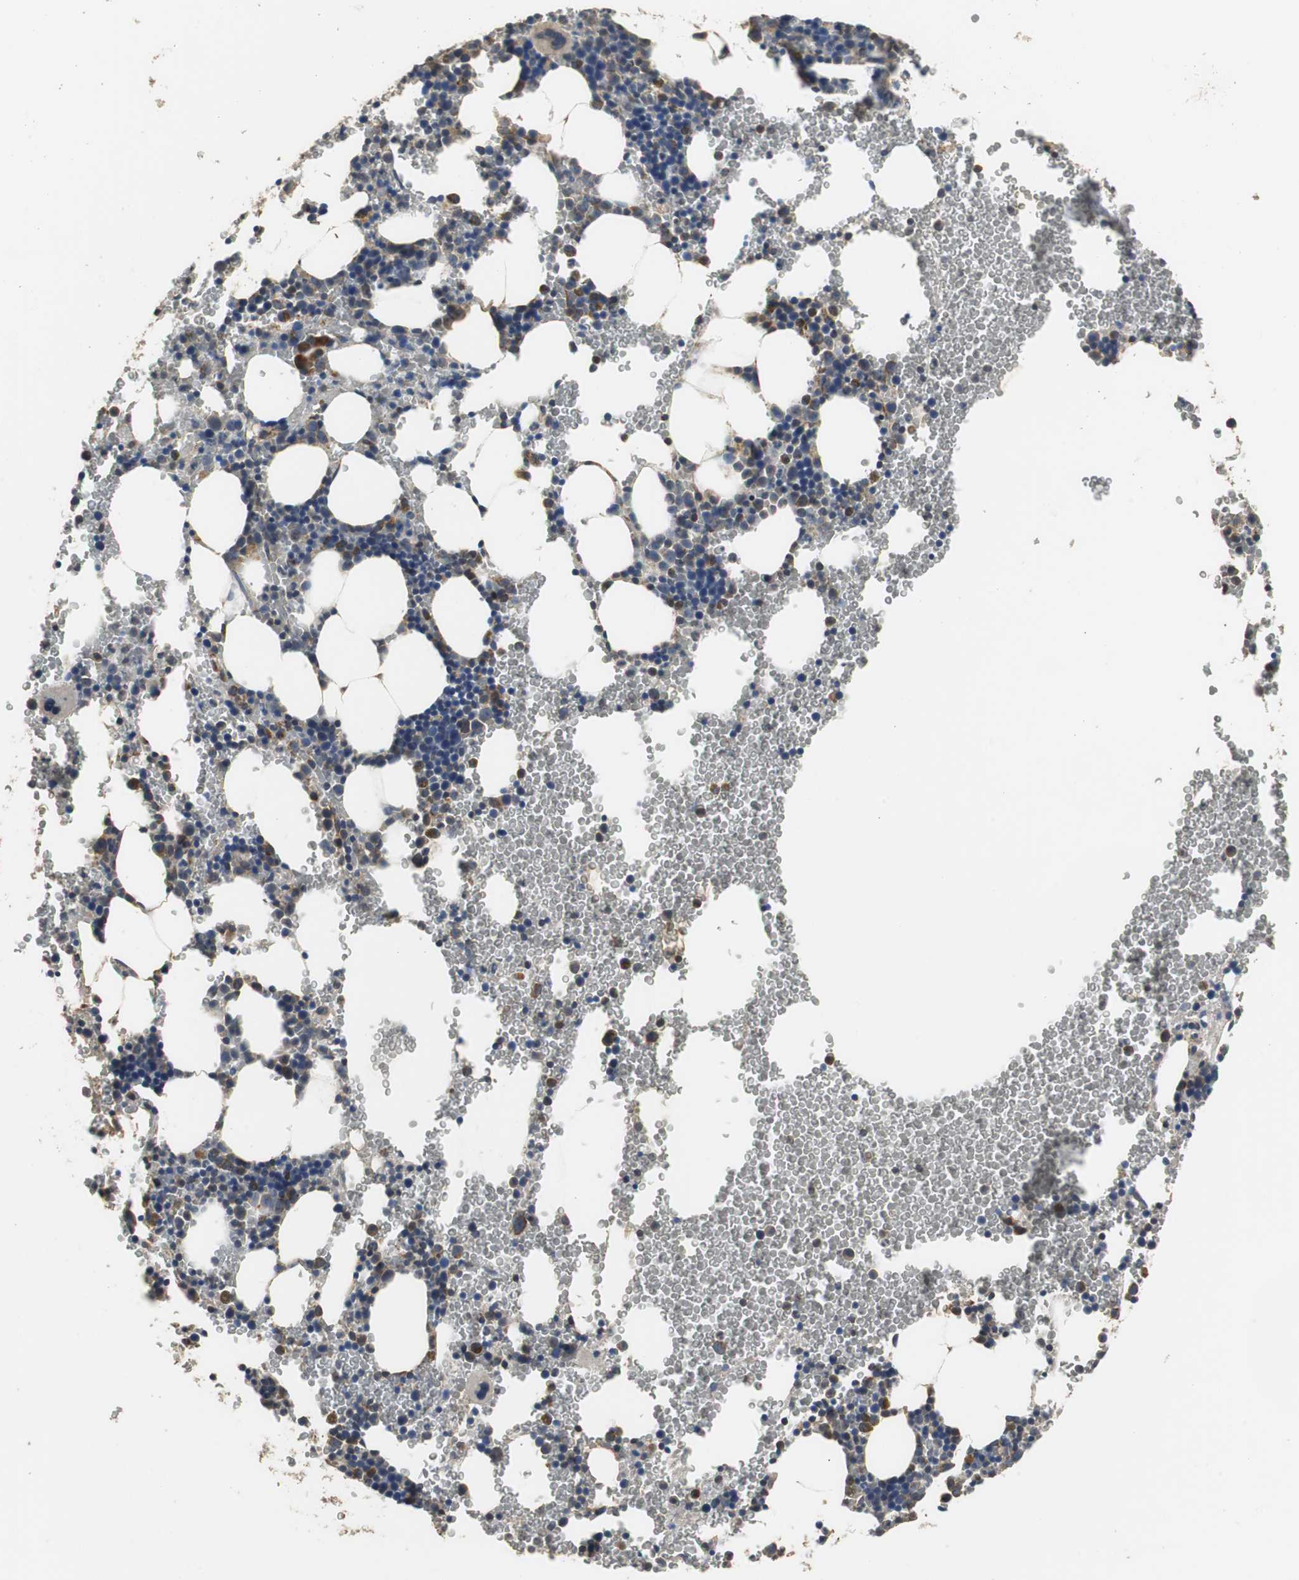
{"staining": {"intensity": "moderate", "quantity": "<25%", "location": "cytoplasmic/membranous"}, "tissue": "bone marrow", "cell_type": "Hematopoietic cells", "image_type": "normal", "snomed": [{"axis": "morphology", "description": "Normal tissue, NOS"}, {"axis": "morphology", "description": "Inflammation, NOS"}, {"axis": "topography", "description": "Bone marrow"}], "caption": "High-power microscopy captured an immunohistochemistry (IHC) photomicrograph of unremarkable bone marrow, revealing moderate cytoplasmic/membranous staining in approximately <25% of hematopoietic cells.", "gene": "HMGCL", "patient": {"sex": "male", "age": 22}}